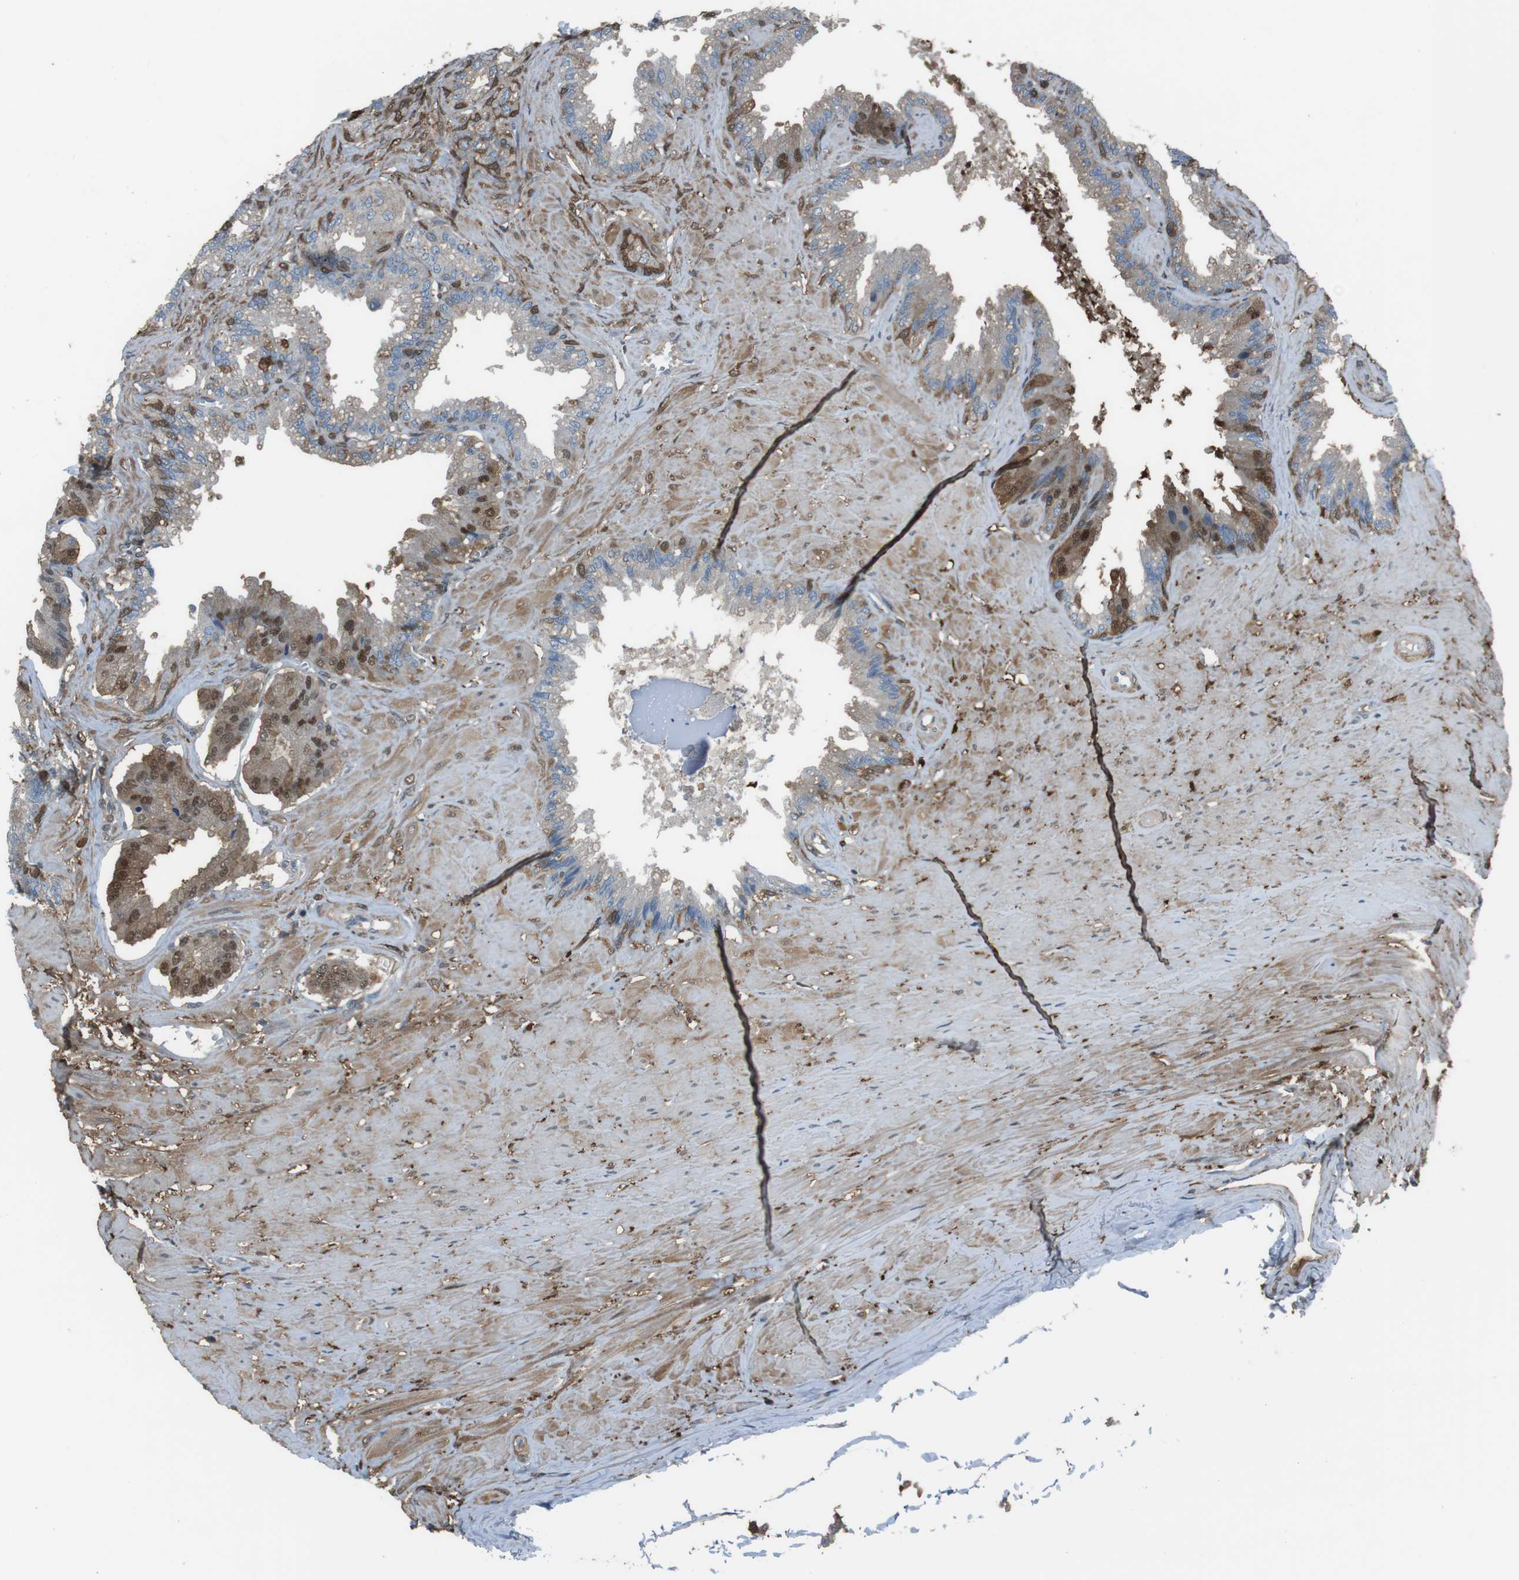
{"staining": {"intensity": "moderate", "quantity": "25%-75%", "location": "cytoplasmic/membranous,nuclear"}, "tissue": "seminal vesicle", "cell_type": "Glandular cells", "image_type": "normal", "snomed": [{"axis": "morphology", "description": "Normal tissue, NOS"}, {"axis": "topography", "description": "Seminal veicle"}], "caption": "DAB immunohistochemical staining of benign seminal vesicle shows moderate cytoplasmic/membranous,nuclear protein staining in about 25%-75% of glandular cells.", "gene": "TWSG1", "patient": {"sex": "male", "age": 46}}